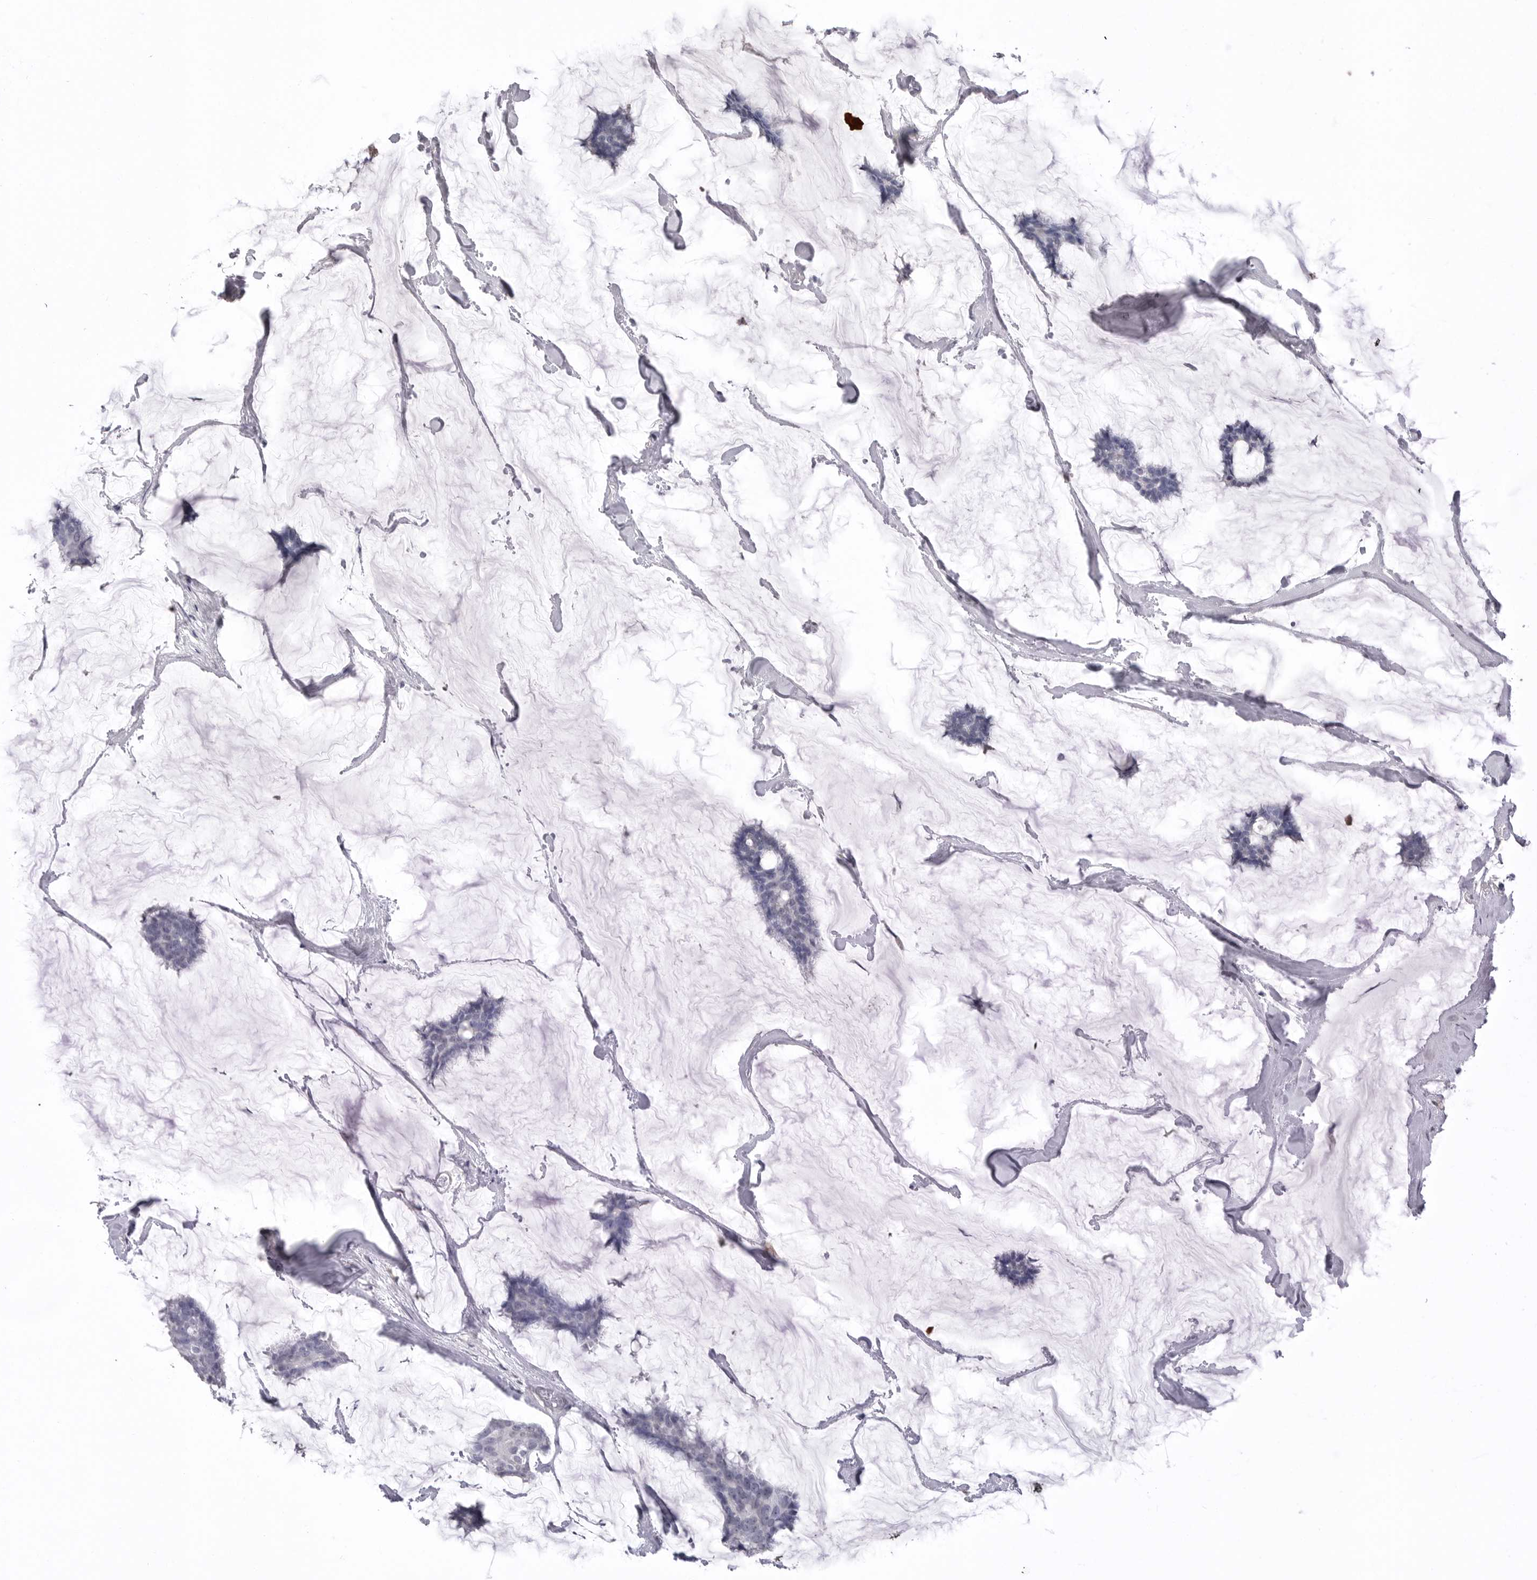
{"staining": {"intensity": "negative", "quantity": "none", "location": "none"}, "tissue": "breast cancer", "cell_type": "Tumor cells", "image_type": "cancer", "snomed": [{"axis": "morphology", "description": "Duct carcinoma"}, {"axis": "topography", "description": "Breast"}], "caption": "A high-resolution image shows IHC staining of breast cancer, which displays no significant expression in tumor cells.", "gene": "ICAM5", "patient": {"sex": "female", "age": 93}}